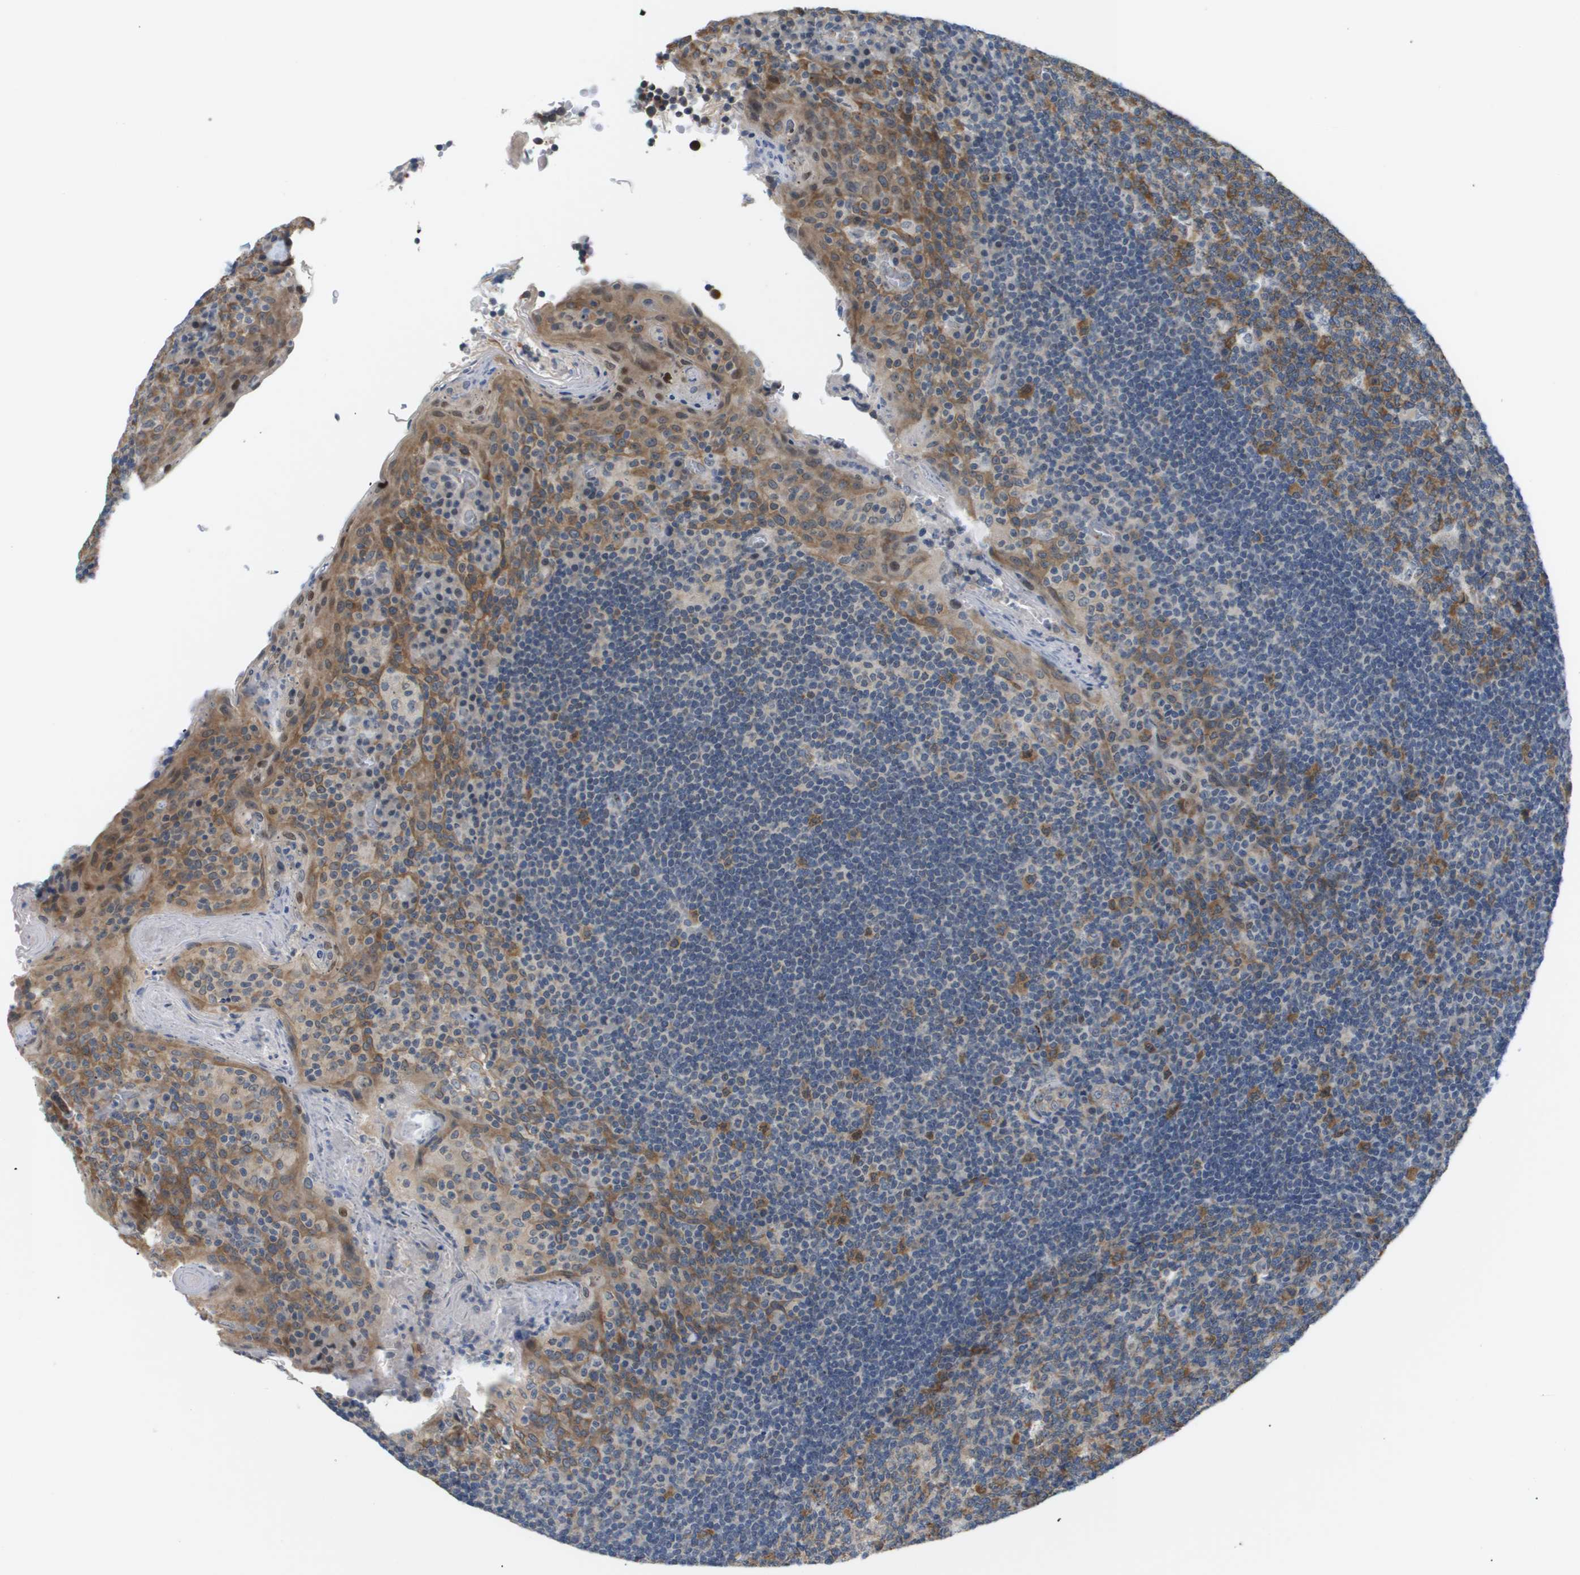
{"staining": {"intensity": "moderate", "quantity": "25%-75%", "location": "cytoplasmic/membranous"}, "tissue": "tonsil", "cell_type": "Germinal center cells", "image_type": "normal", "snomed": [{"axis": "morphology", "description": "Normal tissue, NOS"}, {"axis": "topography", "description": "Tonsil"}], "caption": "Immunohistochemical staining of benign human tonsil displays medium levels of moderate cytoplasmic/membranous expression in approximately 25%-75% of germinal center cells.", "gene": "OTUD5", "patient": {"sex": "male", "age": 17}}